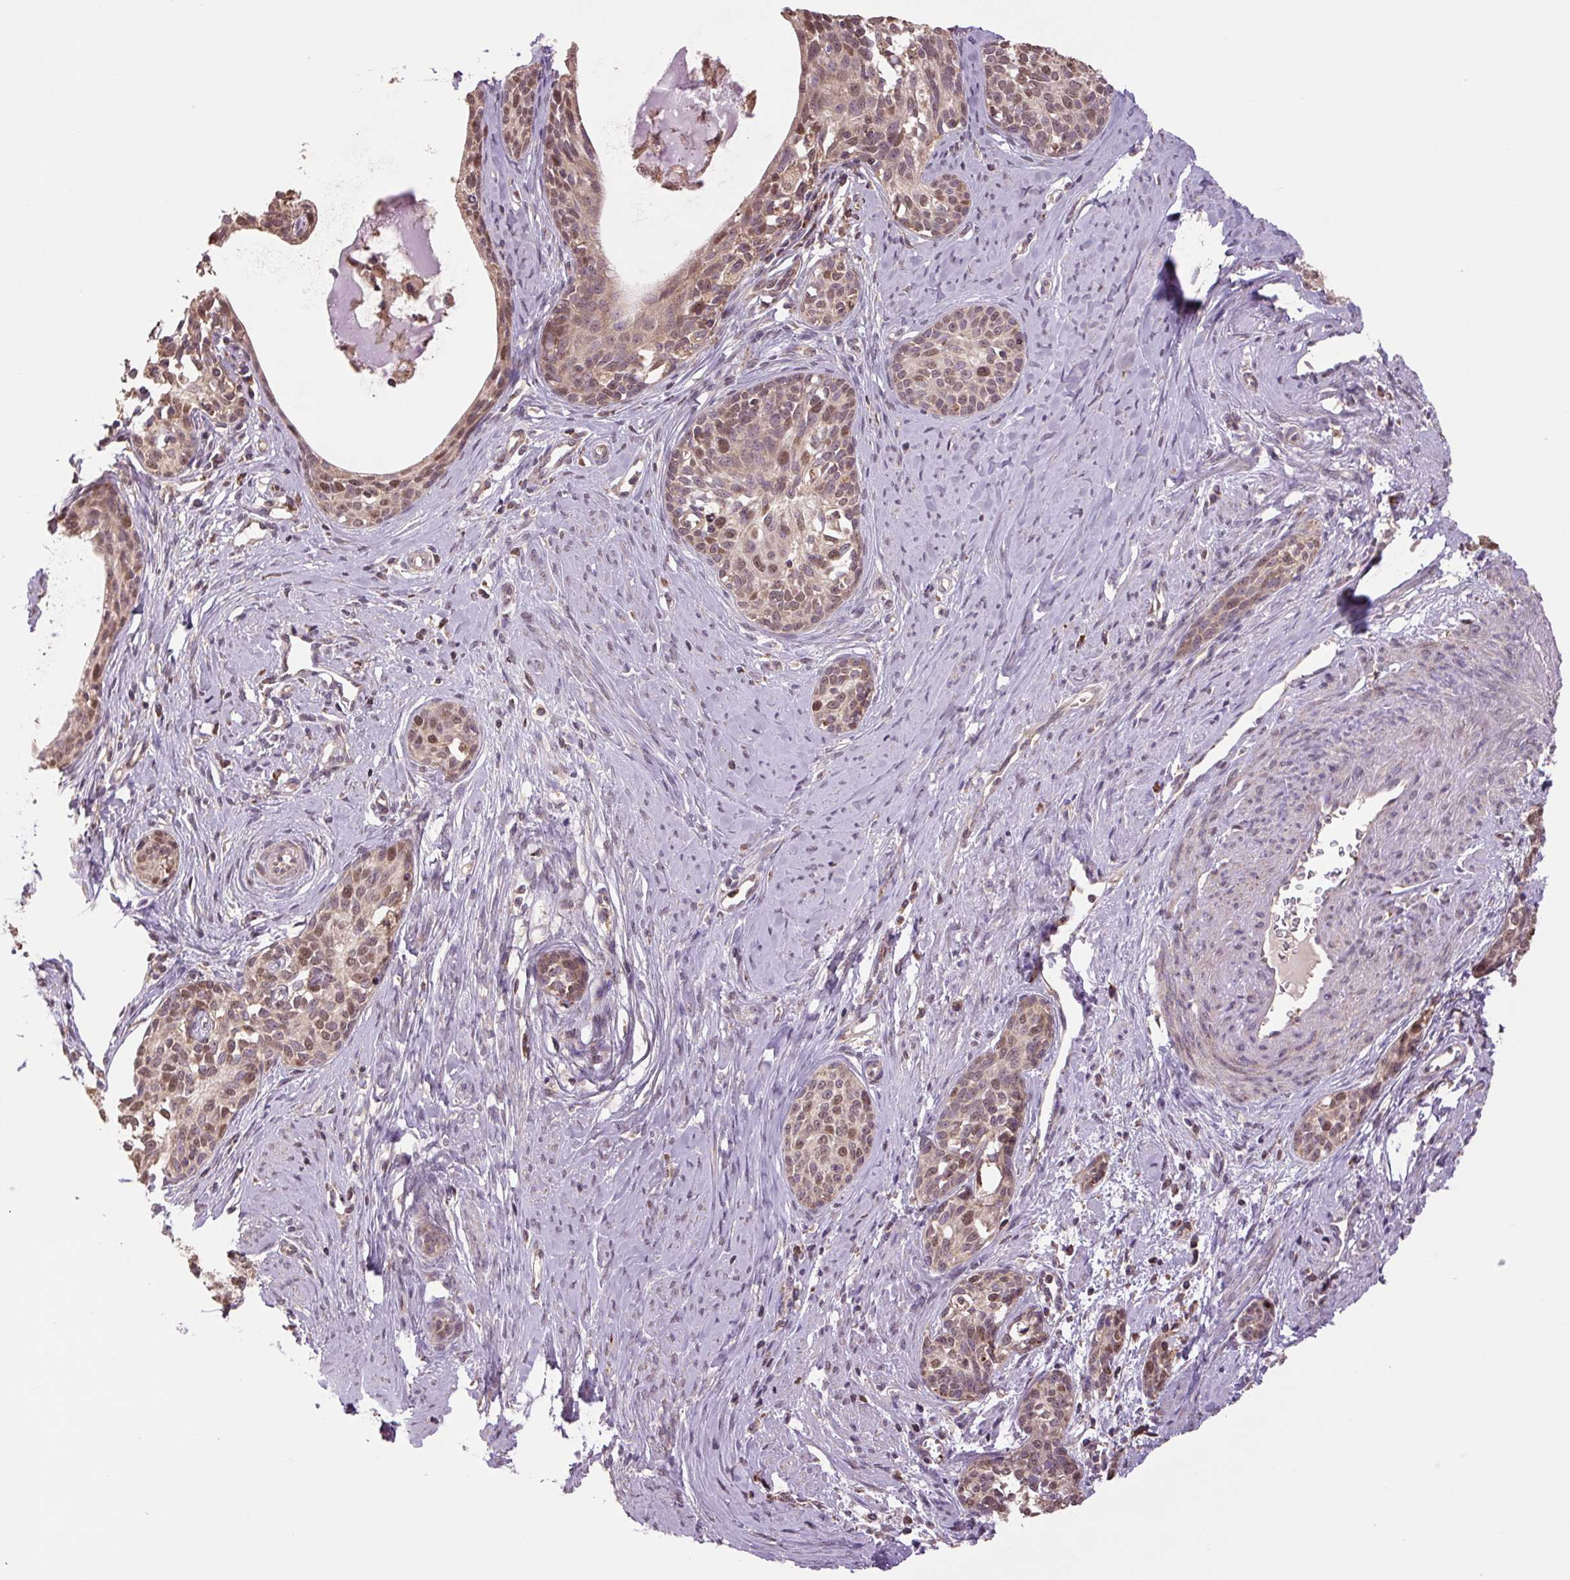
{"staining": {"intensity": "moderate", "quantity": "25%-75%", "location": "cytoplasmic/membranous,nuclear"}, "tissue": "cervical cancer", "cell_type": "Tumor cells", "image_type": "cancer", "snomed": [{"axis": "morphology", "description": "Squamous cell carcinoma, NOS"}, {"axis": "morphology", "description": "Adenocarcinoma, NOS"}, {"axis": "topography", "description": "Cervix"}], "caption": "About 25%-75% of tumor cells in cervical cancer (squamous cell carcinoma) reveal moderate cytoplasmic/membranous and nuclear protein staining as visualized by brown immunohistochemical staining.", "gene": "TMEM160", "patient": {"sex": "female", "age": 52}}